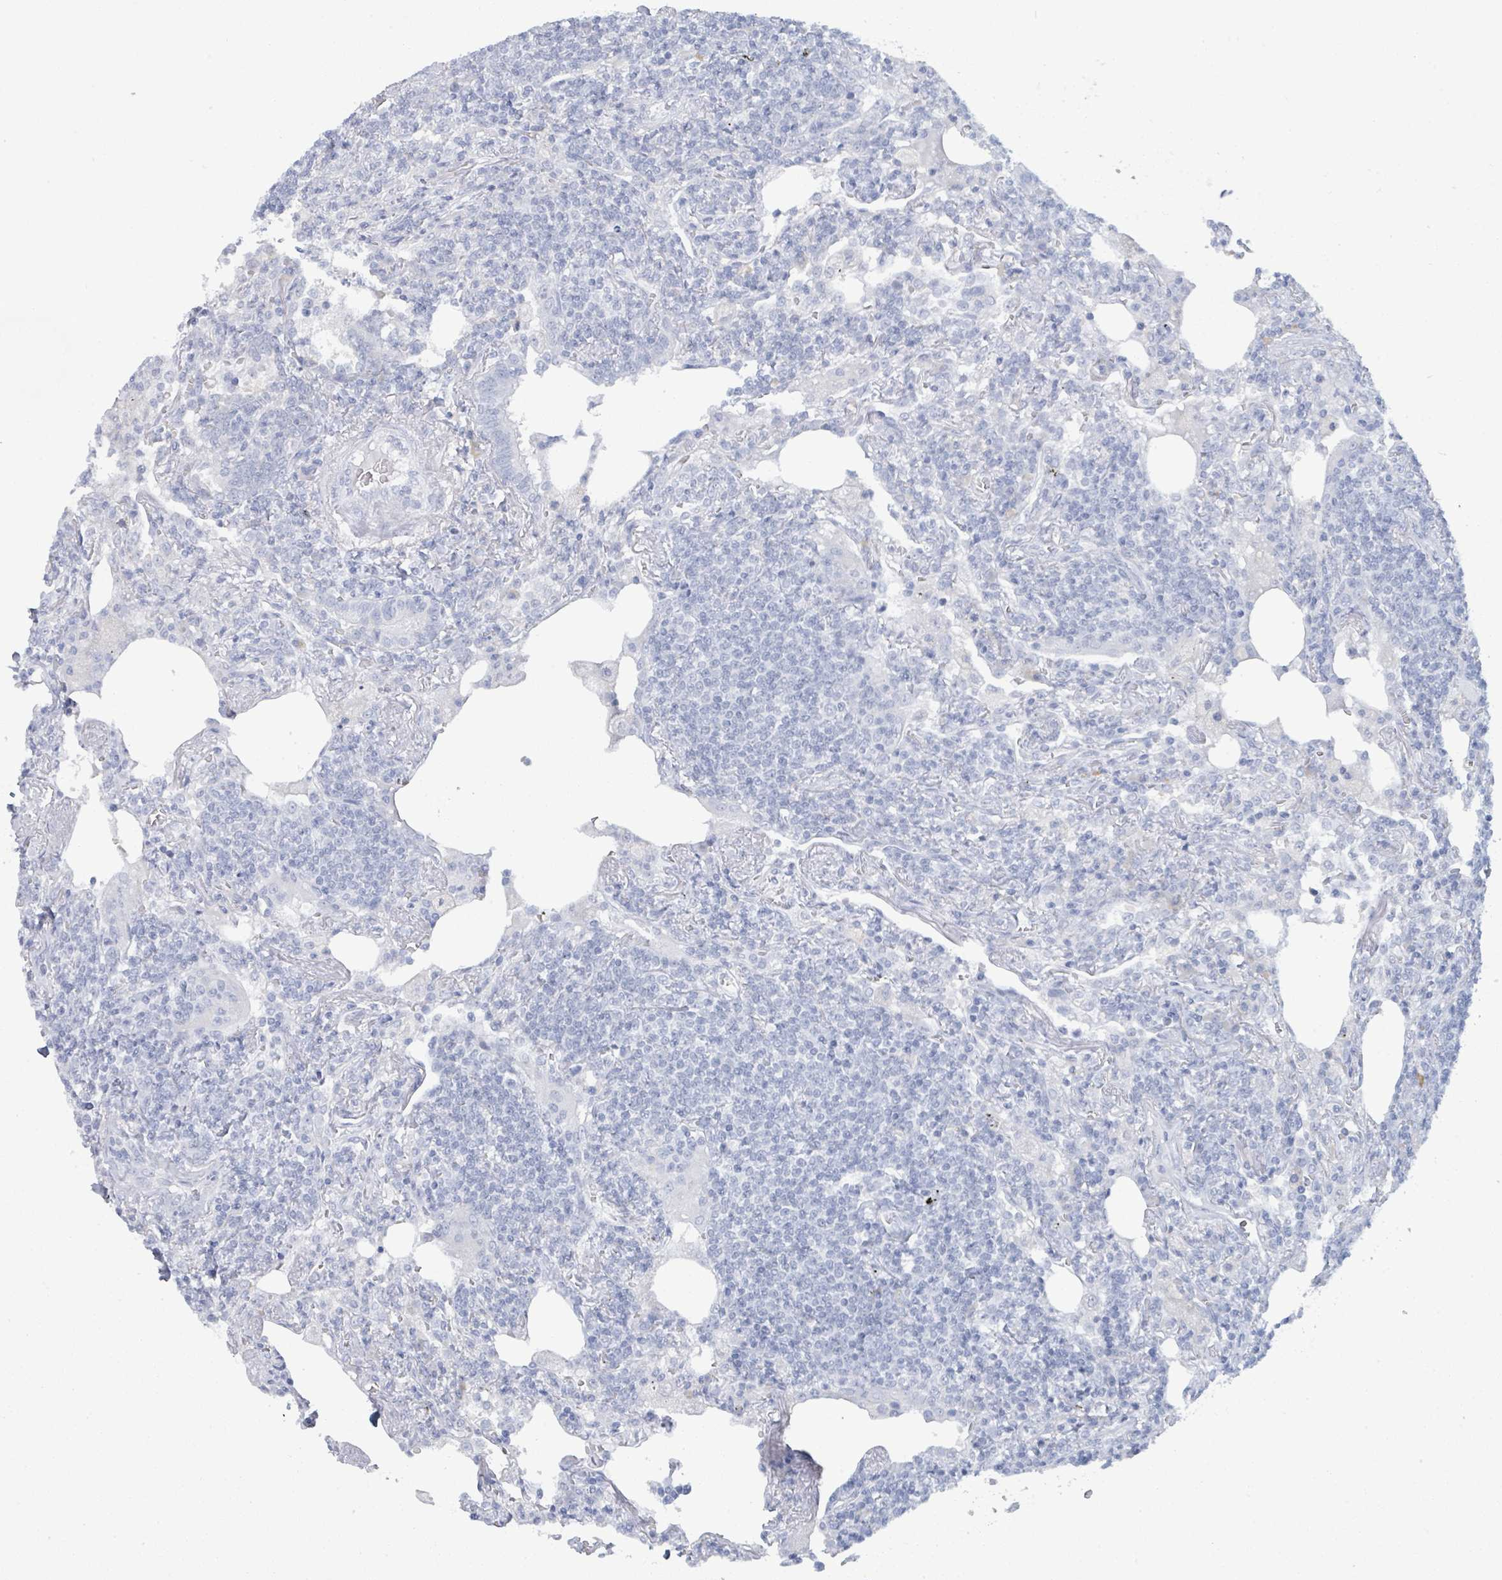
{"staining": {"intensity": "negative", "quantity": "none", "location": "none"}, "tissue": "lymphoma", "cell_type": "Tumor cells", "image_type": "cancer", "snomed": [{"axis": "morphology", "description": "Malignant lymphoma, non-Hodgkin's type, Low grade"}, {"axis": "topography", "description": "Lung"}], "caption": "DAB (3,3'-diaminobenzidine) immunohistochemical staining of human low-grade malignant lymphoma, non-Hodgkin's type exhibits no significant expression in tumor cells.", "gene": "PGA3", "patient": {"sex": "female", "age": 71}}